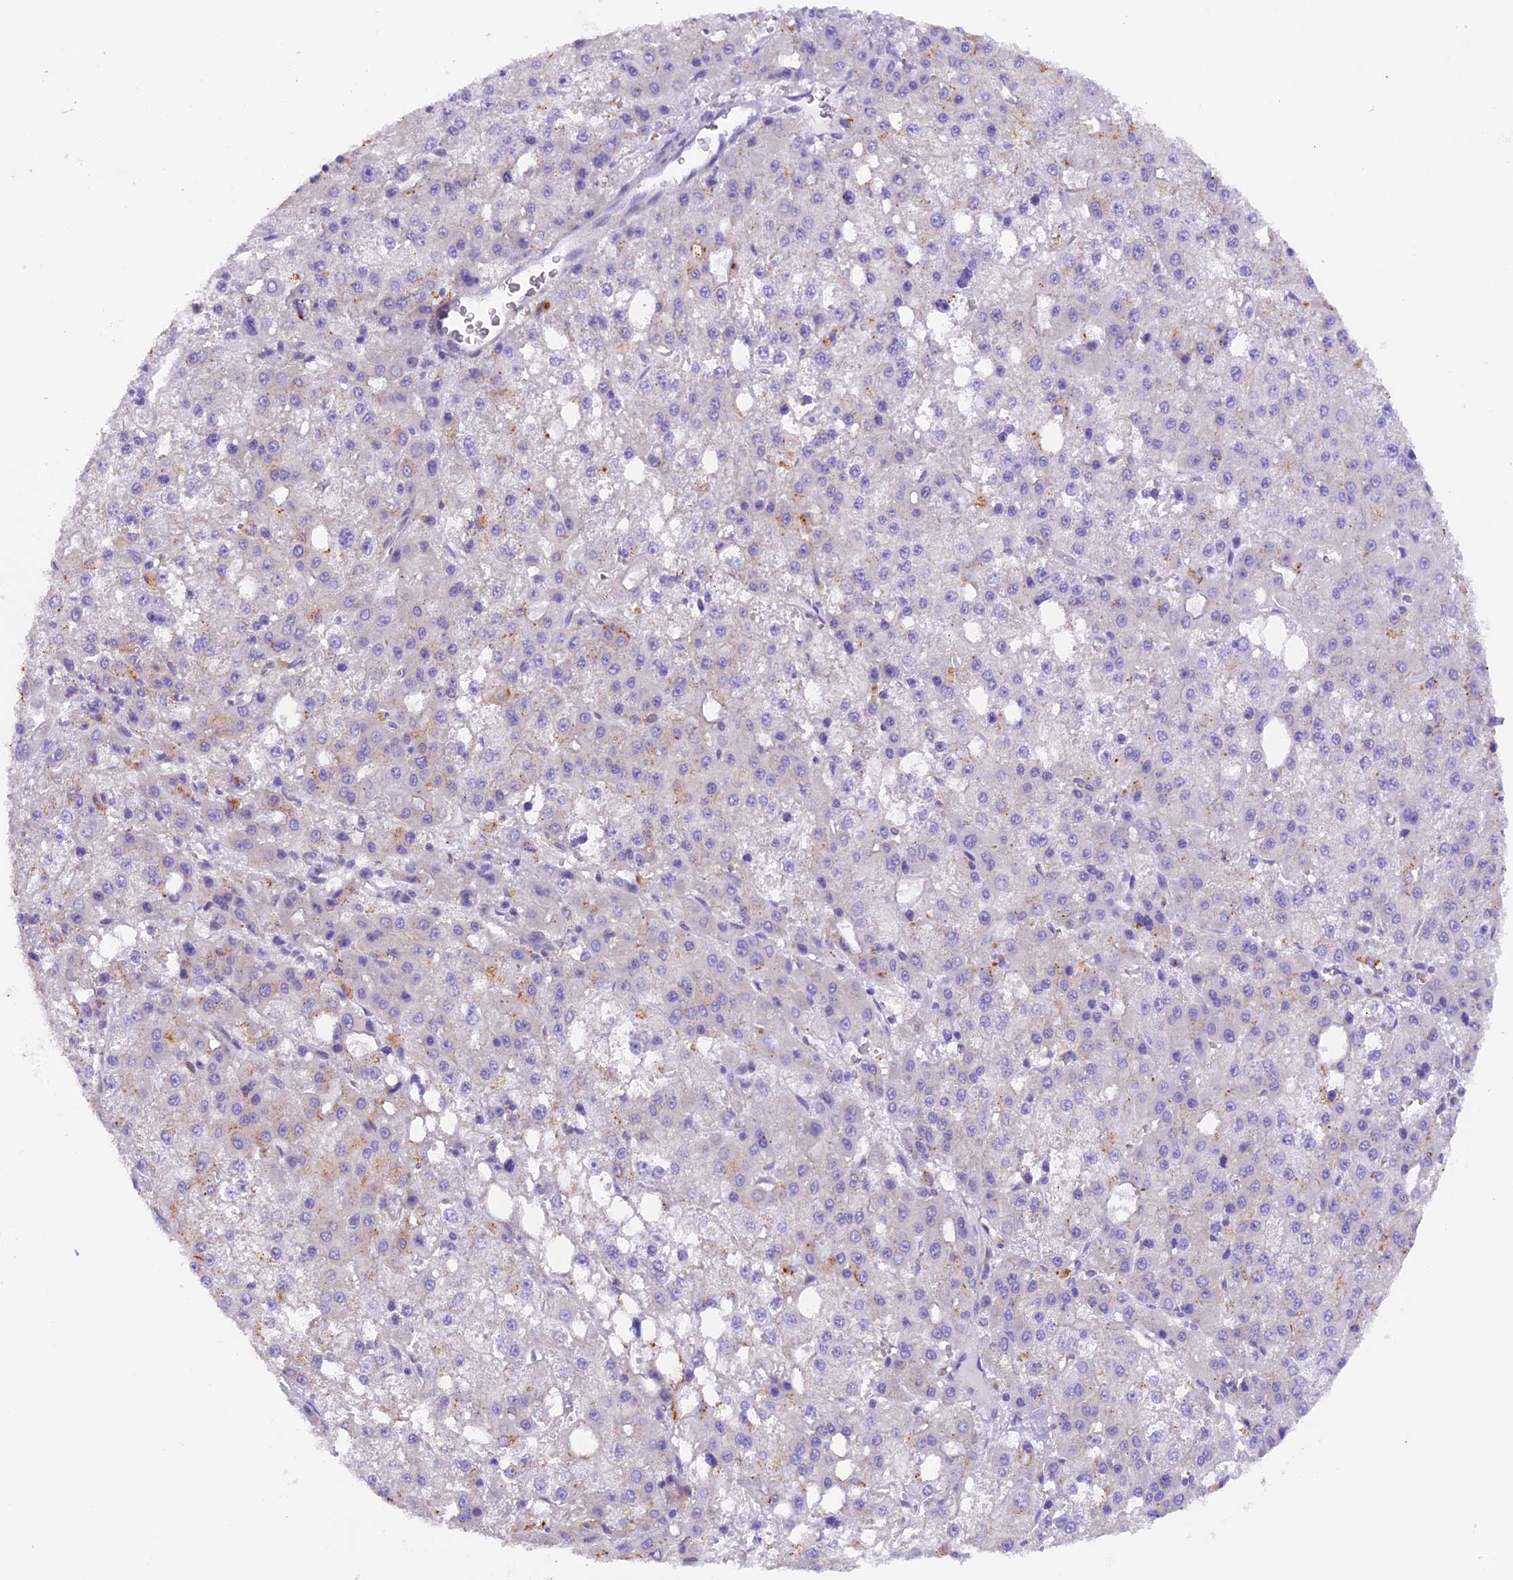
{"staining": {"intensity": "negative", "quantity": "none", "location": "none"}, "tissue": "liver cancer", "cell_type": "Tumor cells", "image_type": "cancer", "snomed": [{"axis": "morphology", "description": "Carcinoma, Hepatocellular, NOS"}, {"axis": "topography", "description": "Liver"}], "caption": "The immunohistochemistry (IHC) histopathology image has no significant positivity in tumor cells of liver cancer (hepatocellular carcinoma) tissue. (DAB (3,3'-diaminobenzidine) immunohistochemistry, high magnification).", "gene": "NCK2", "patient": {"sex": "male", "age": 47}}